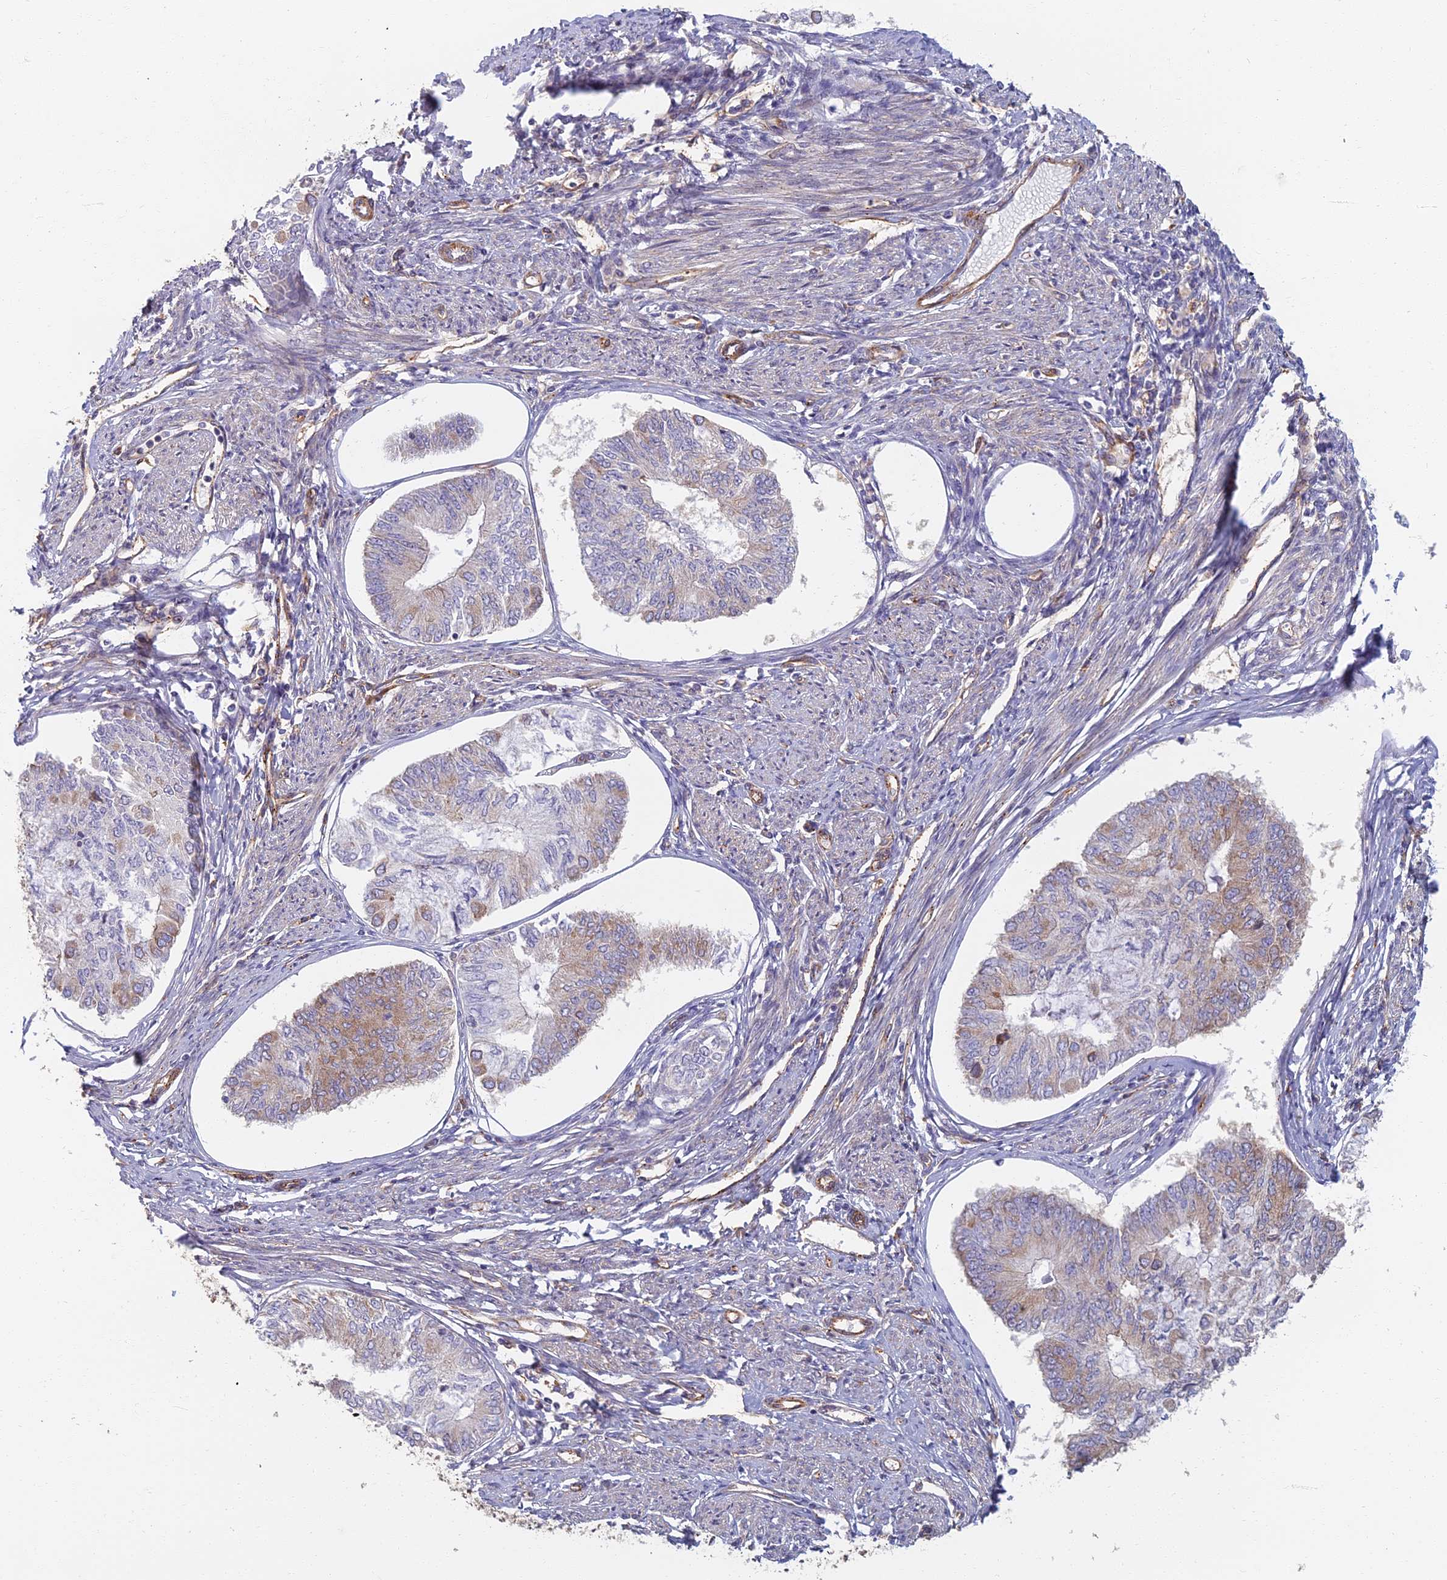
{"staining": {"intensity": "moderate", "quantity": "<25%", "location": "cytoplasmic/membranous"}, "tissue": "endometrial cancer", "cell_type": "Tumor cells", "image_type": "cancer", "snomed": [{"axis": "morphology", "description": "Adenocarcinoma, NOS"}, {"axis": "topography", "description": "Endometrium"}], "caption": "Moderate cytoplasmic/membranous positivity for a protein is seen in approximately <25% of tumor cells of endometrial adenocarcinoma using IHC.", "gene": "RBSN", "patient": {"sex": "female", "age": 68}}